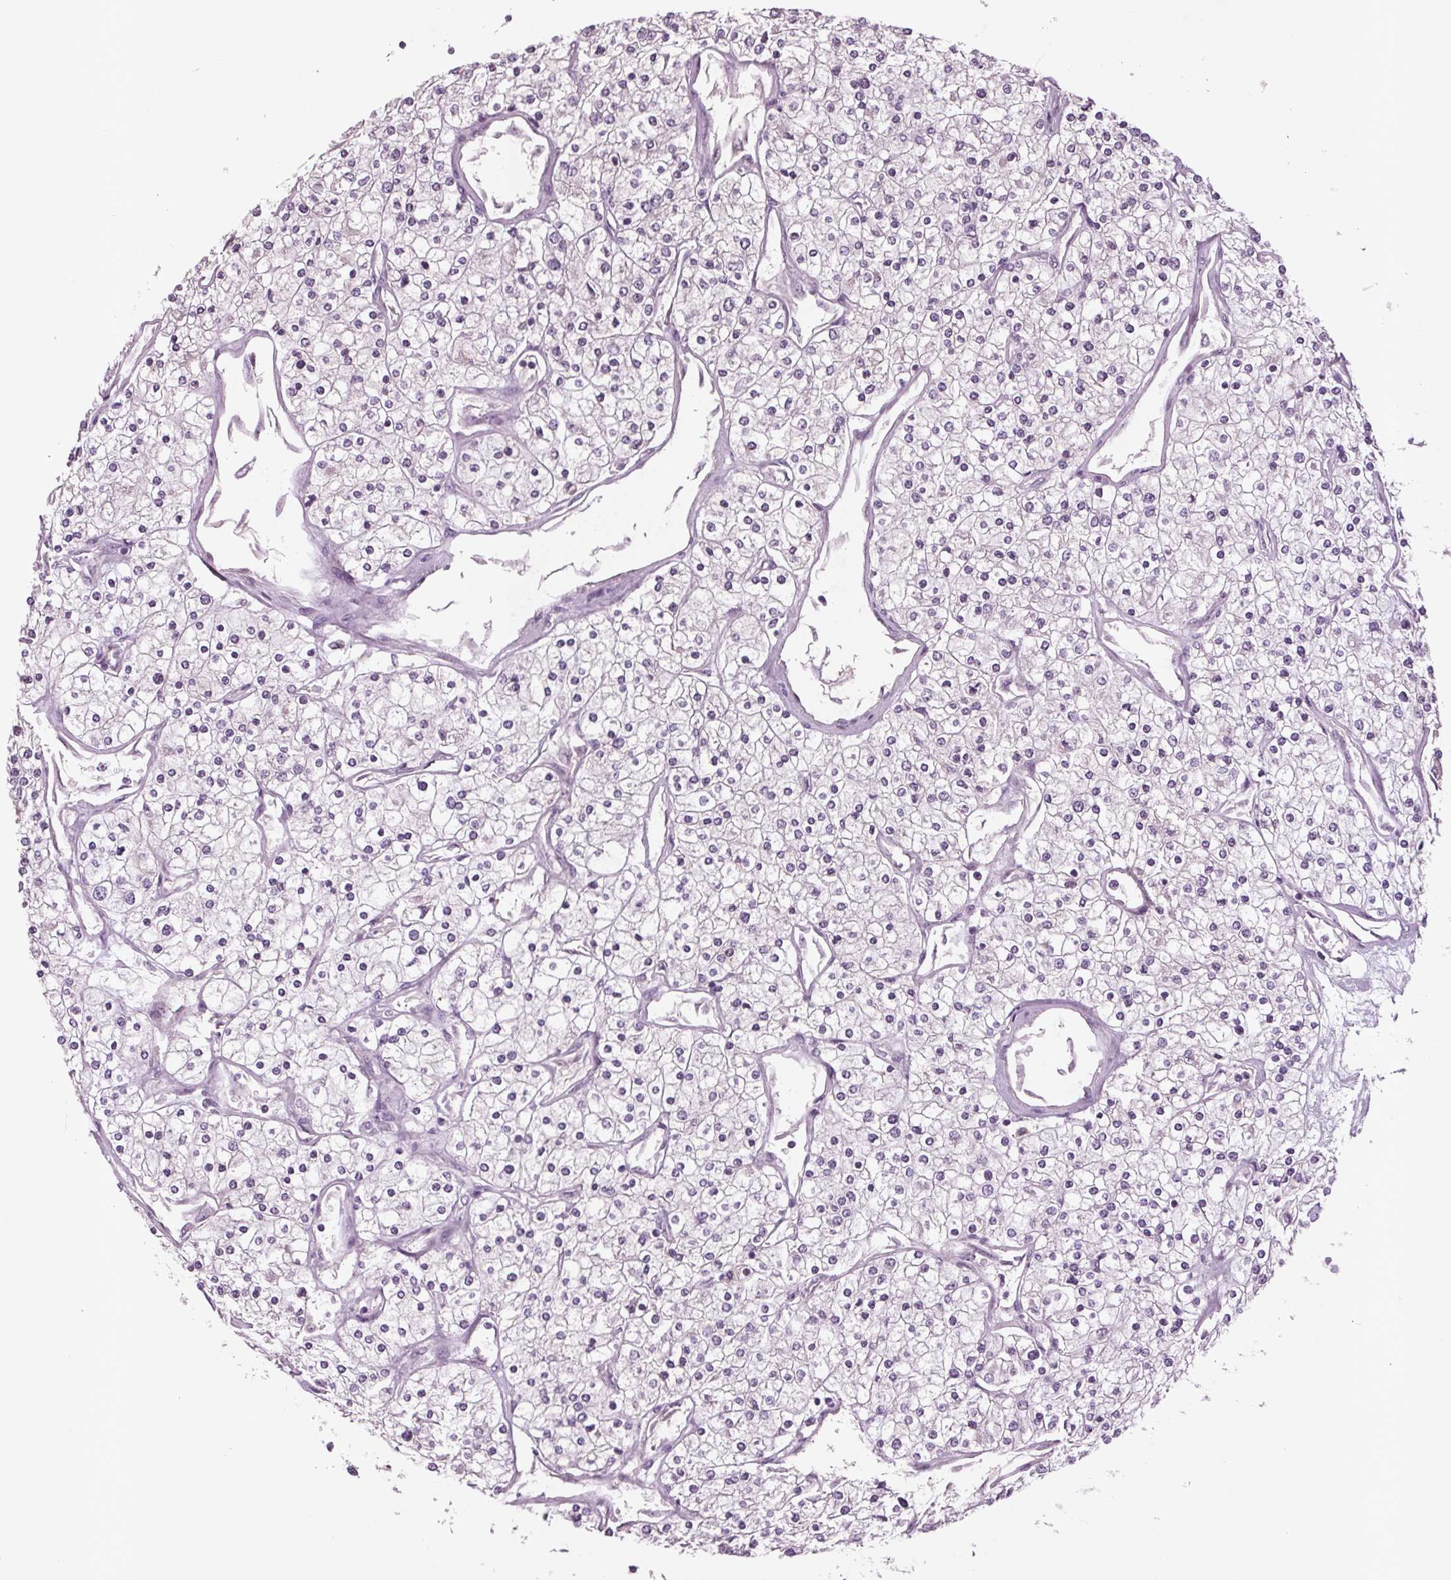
{"staining": {"intensity": "negative", "quantity": "none", "location": "none"}, "tissue": "renal cancer", "cell_type": "Tumor cells", "image_type": "cancer", "snomed": [{"axis": "morphology", "description": "Adenocarcinoma, NOS"}, {"axis": "topography", "description": "Kidney"}], "caption": "DAB (3,3'-diaminobenzidine) immunohistochemical staining of human renal adenocarcinoma exhibits no significant staining in tumor cells.", "gene": "BHLHE22", "patient": {"sex": "male", "age": 80}}